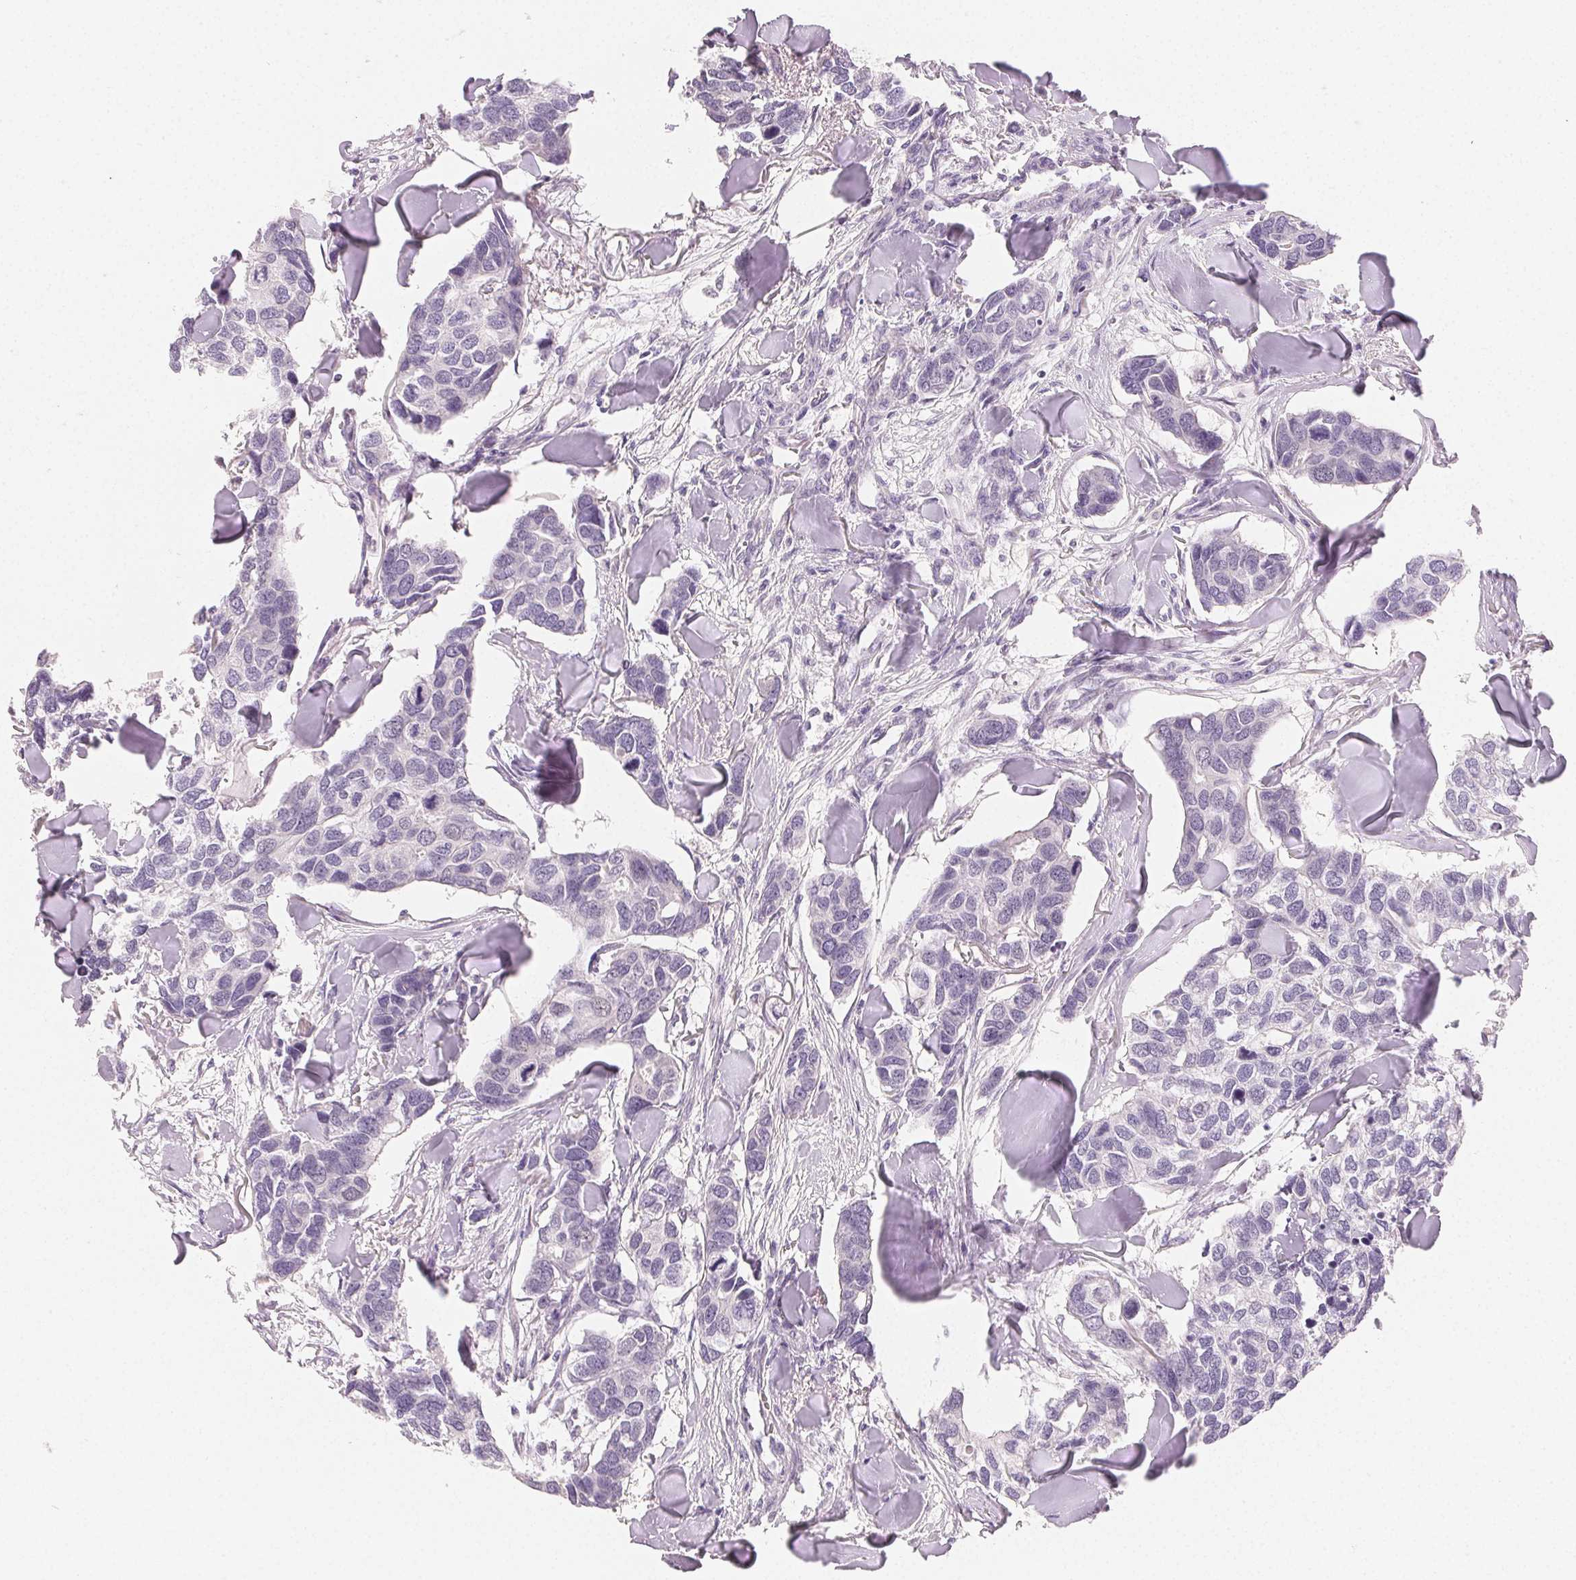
{"staining": {"intensity": "negative", "quantity": "none", "location": "none"}, "tissue": "breast cancer", "cell_type": "Tumor cells", "image_type": "cancer", "snomed": [{"axis": "morphology", "description": "Duct carcinoma"}, {"axis": "topography", "description": "Breast"}], "caption": "The photomicrograph exhibits no significant positivity in tumor cells of invasive ductal carcinoma (breast).", "gene": "MYBL1", "patient": {"sex": "female", "age": 83}}